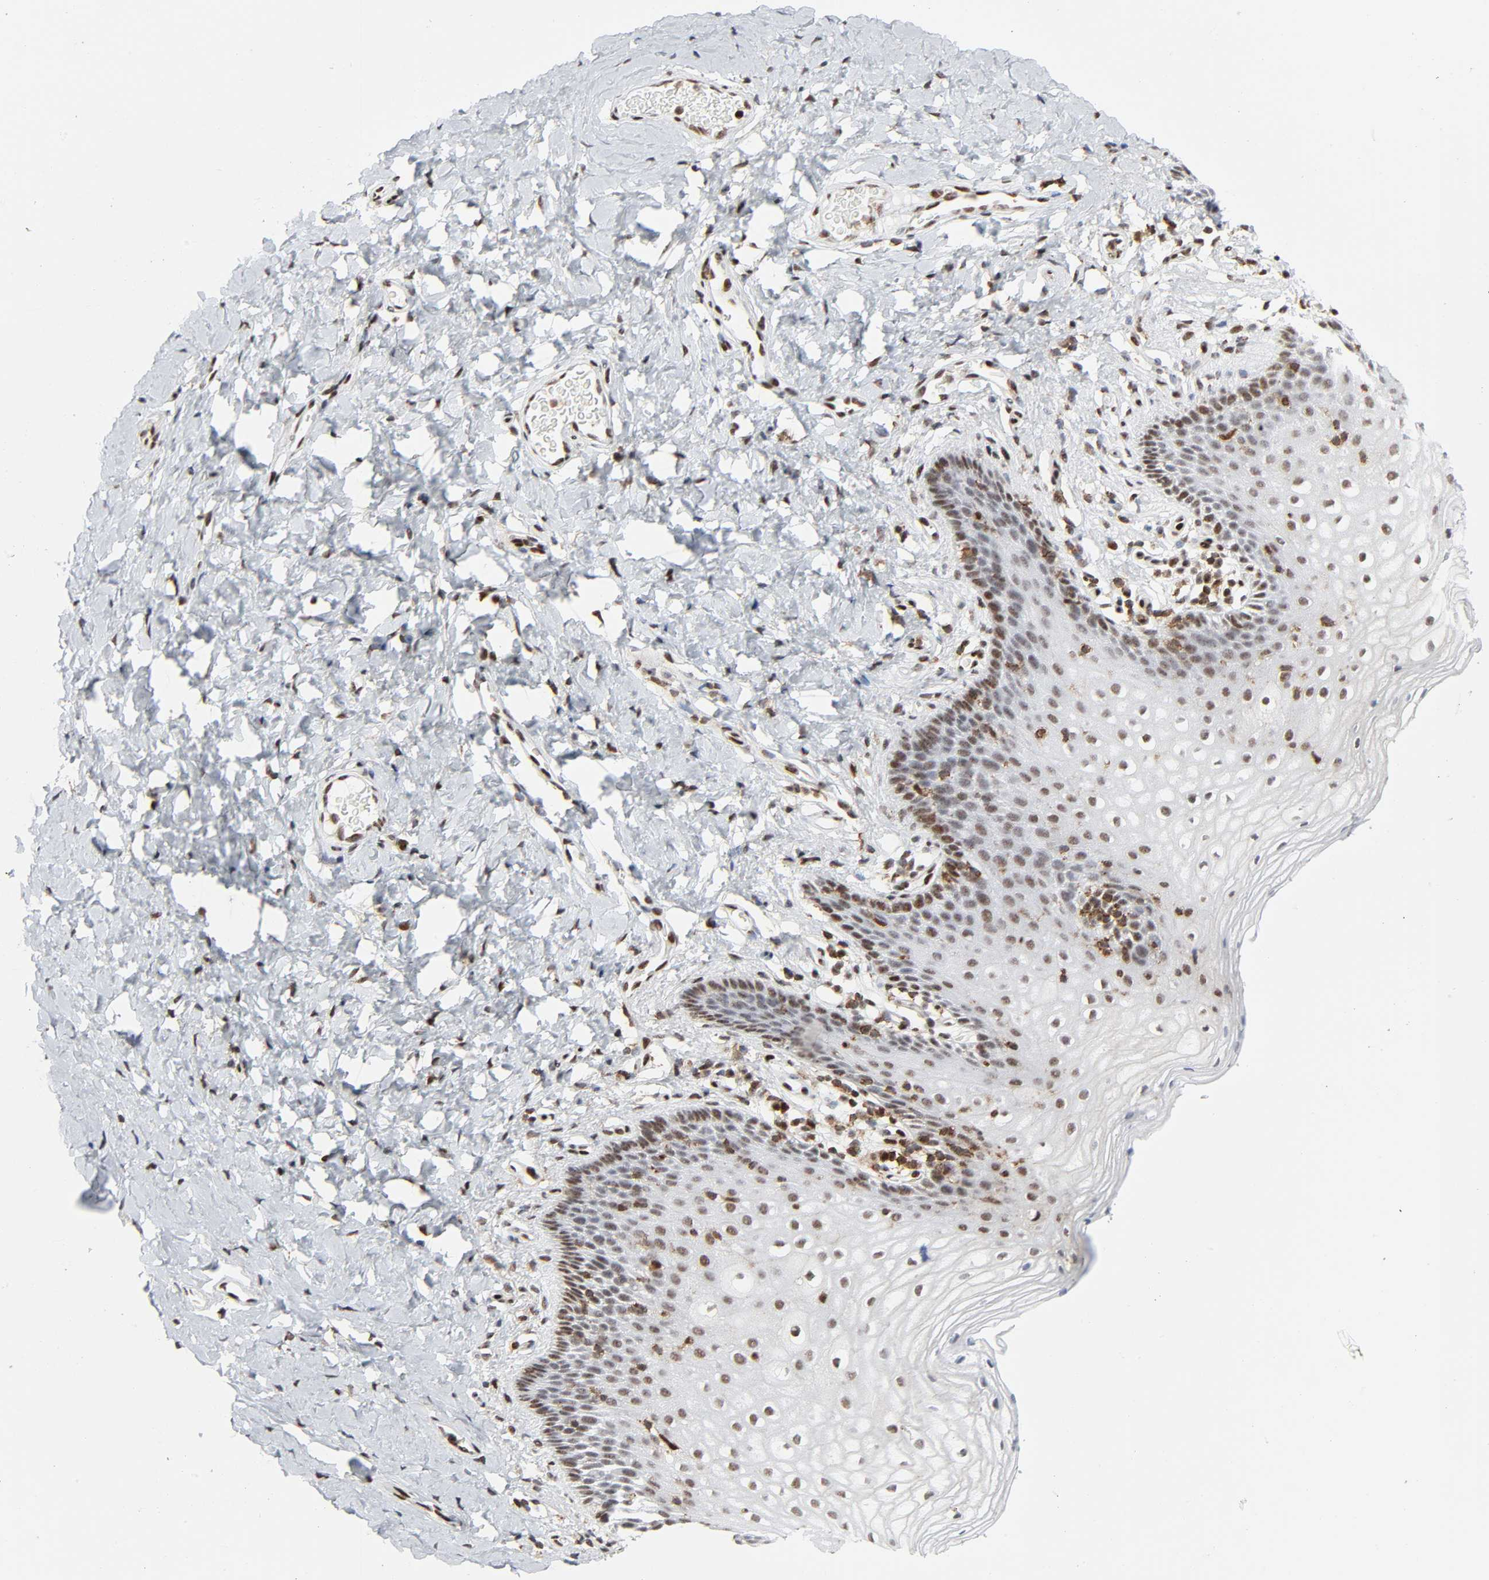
{"staining": {"intensity": "moderate", "quantity": "25%-75%", "location": "nuclear"}, "tissue": "vagina", "cell_type": "Squamous epithelial cells", "image_type": "normal", "snomed": [{"axis": "morphology", "description": "Normal tissue, NOS"}, {"axis": "topography", "description": "Vagina"}], "caption": "Immunohistochemistry (IHC) histopathology image of benign vagina: vagina stained using IHC exhibits medium levels of moderate protein expression localized specifically in the nuclear of squamous epithelial cells, appearing as a nuclear brown color.", "gene": "WAS", "patient": {"sex": "female", "age": 55}}